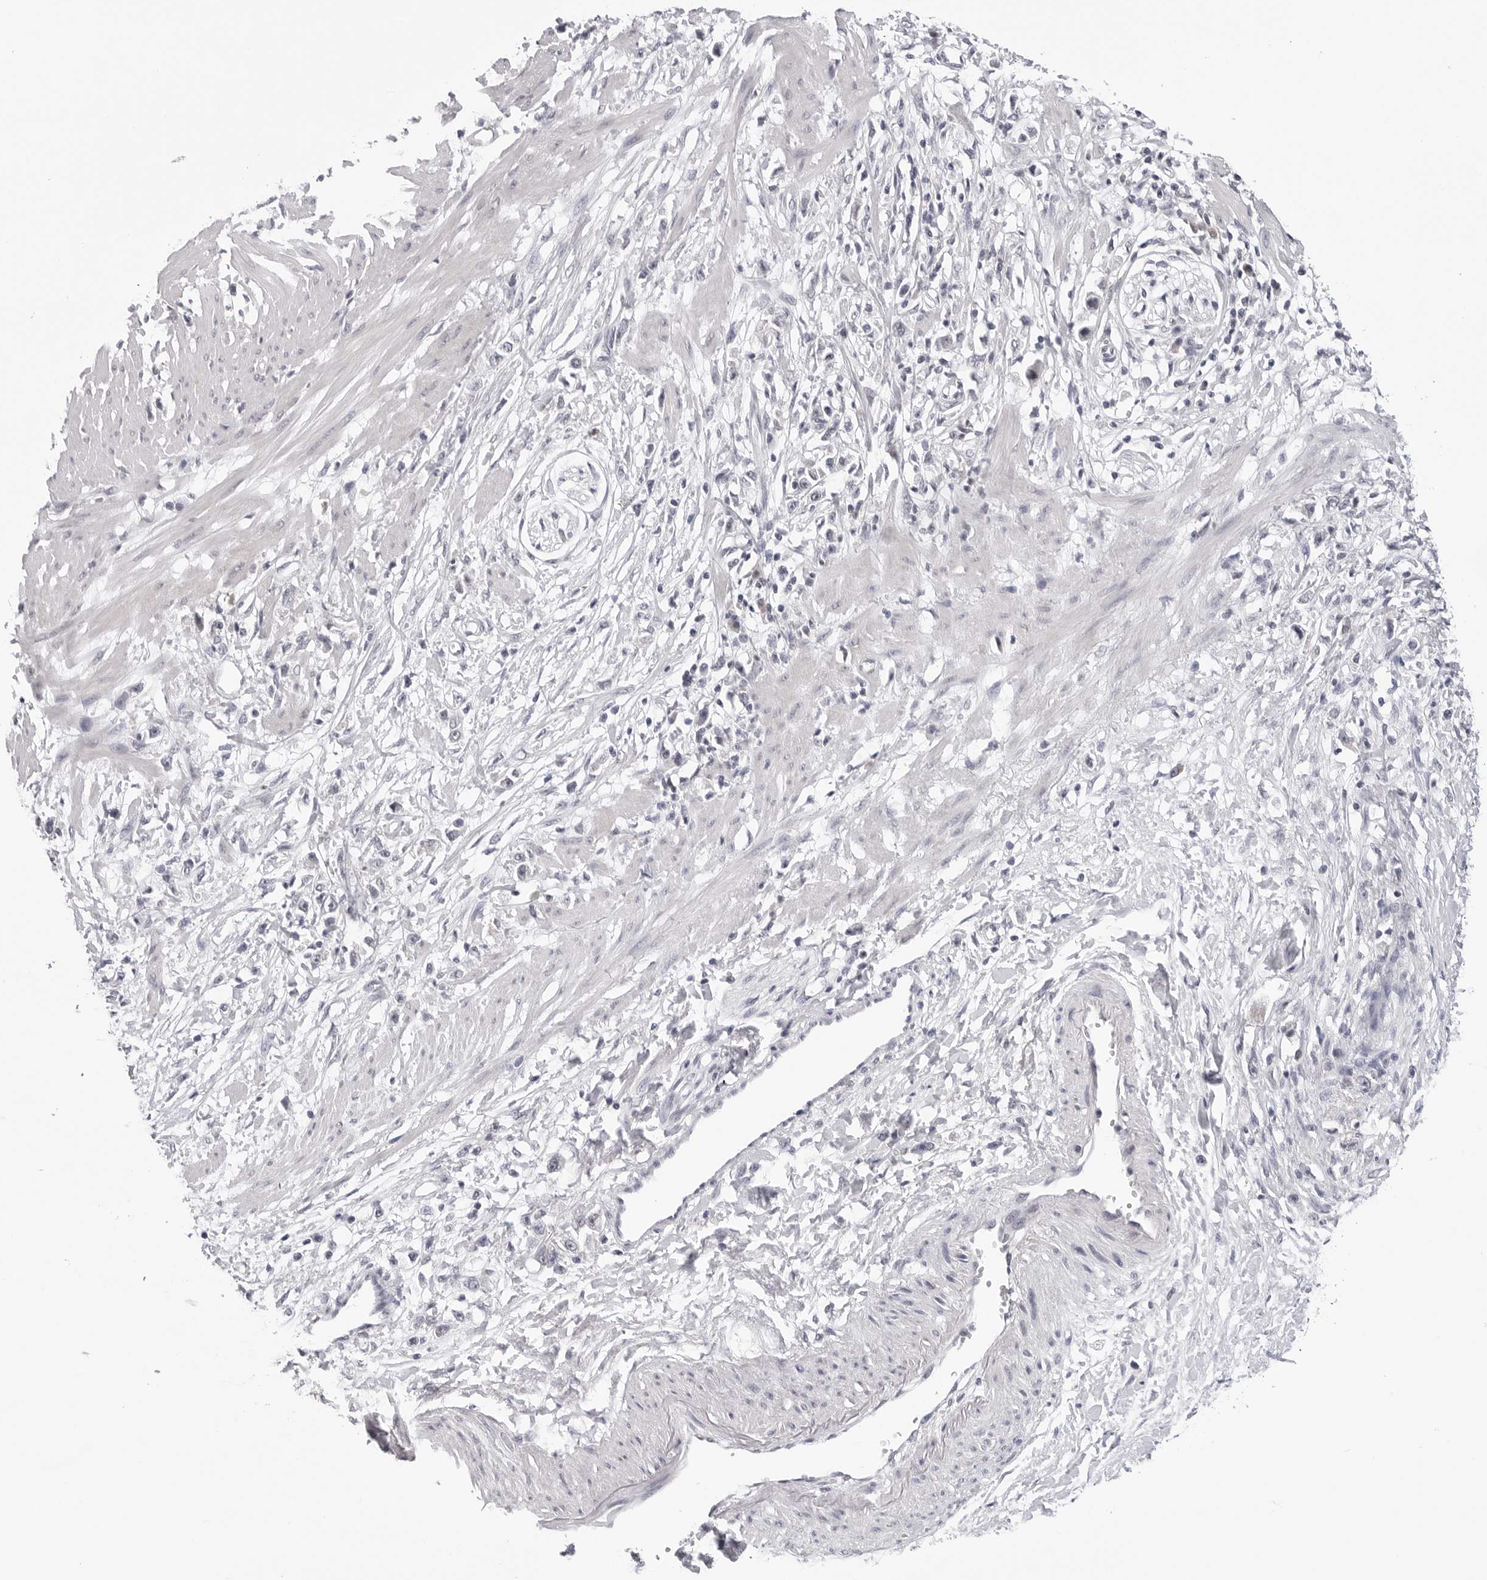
{"staining": {"intensity": "negative", "quantity": "none", "location": "none"}, "tissue": "stomach cancer", "cell_type": "Tumor cells", "image_type": "cancer", "snomed": [{"axis": "morphology", "description": "Adenocarcinoma, NOS"}, {"axis": "topography", "description": "Stomach"}], "caption": "The histopathology image shows no staining of tumor cells in adenocarcinoma (stomach).", "gene": "CDK20", "patient": {"sex": "female", "age": 59}}